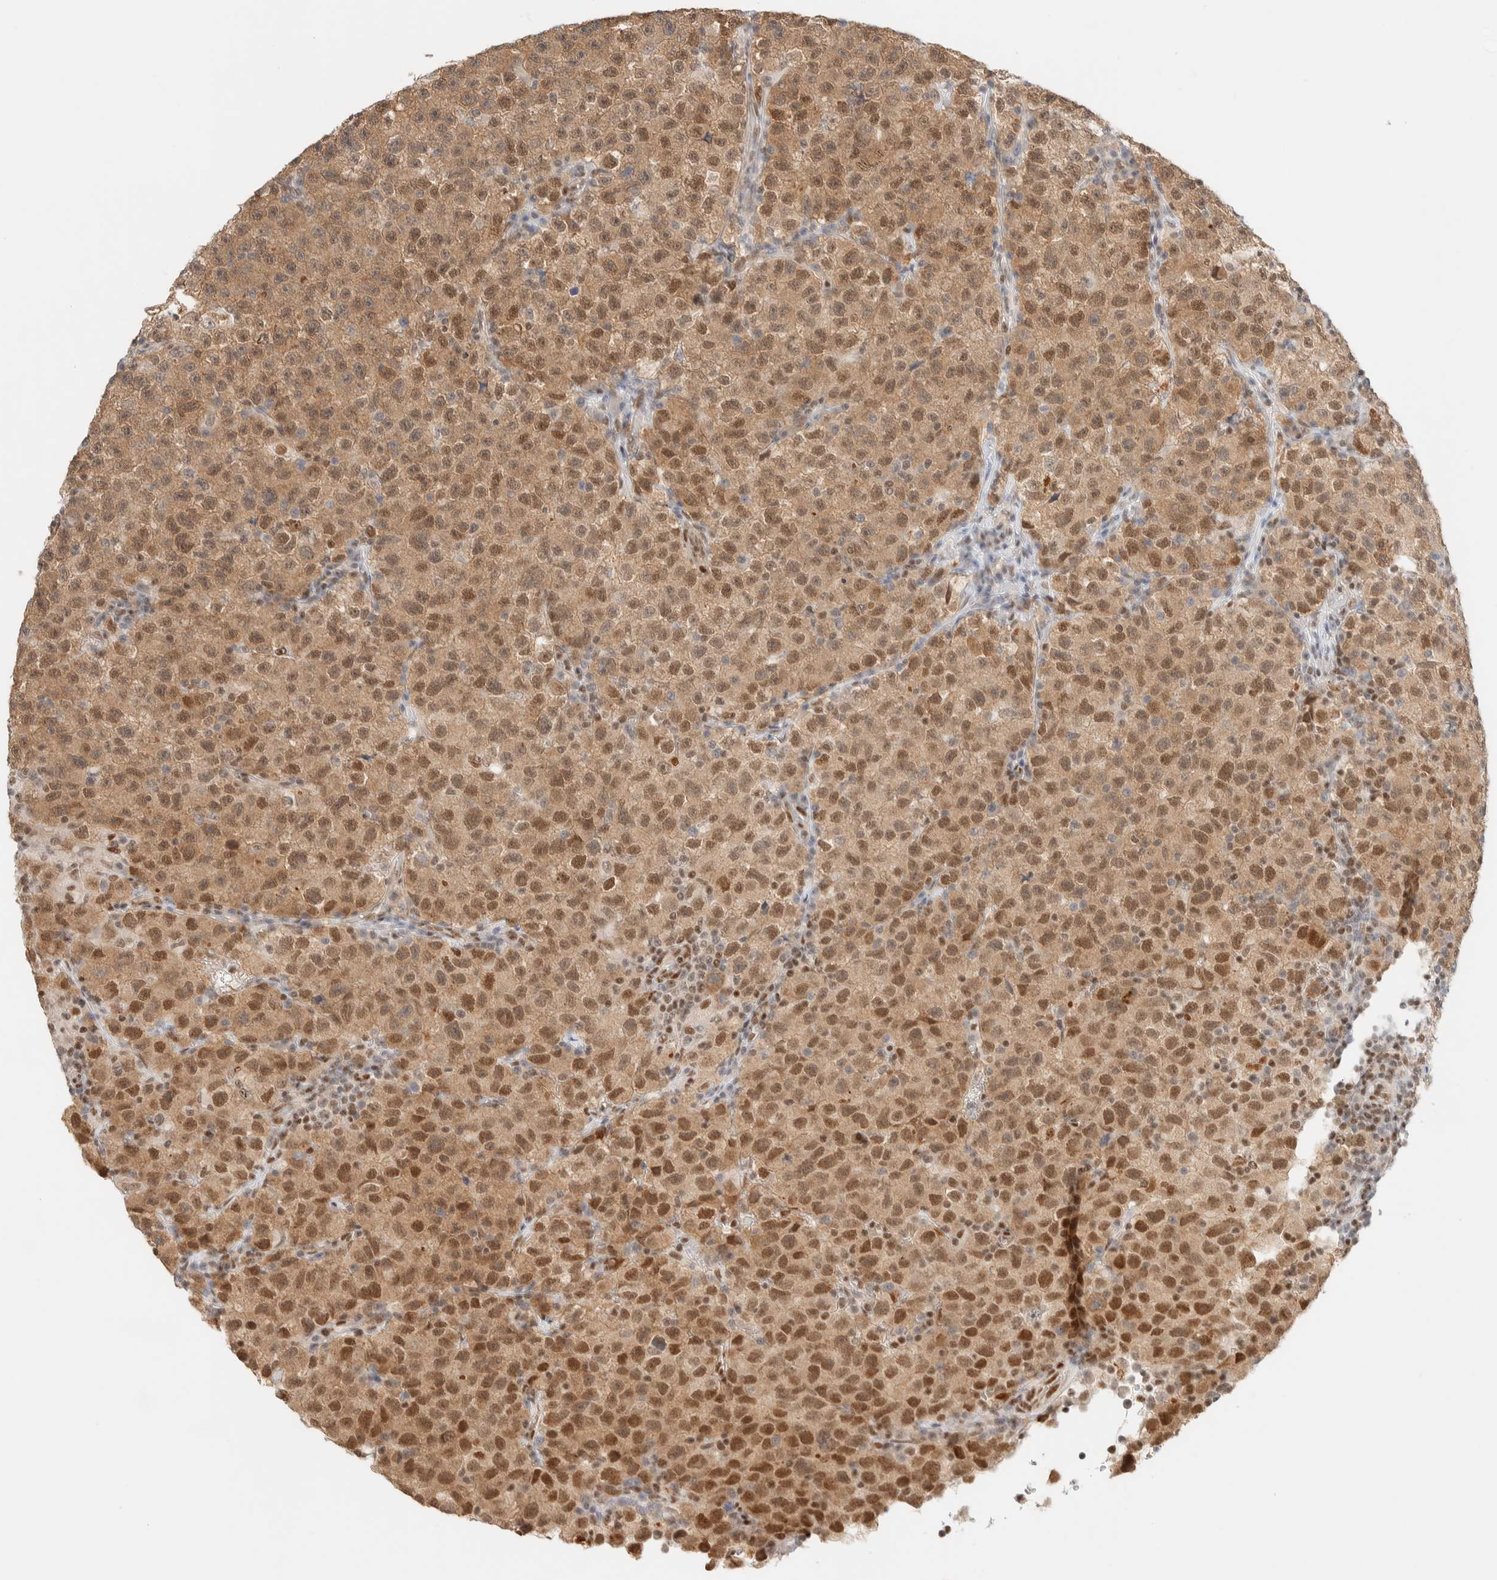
{"staining": {"intensity": "moderate", "quantity": ">75%", "location": "cytoplasmic/membranous,nuclear"}, "tissue": "testis cancer", "cell_type": "Tumor cells", "image_type": "cancer", "snomed": [{"axis": "morphology", "description": "Seminoma, NOS"}, {"axis": "topography", "description": "Testis"}], "caption": "This photomicrograph exhibits IHC staining of testis cancer (seminoma), with medium moderate cytoplasmic/membranous and nuclear staining in approximately >75% of tumor cells.", "gene": "PYGO2", "patient": {"sex": "male", "age": 22}}